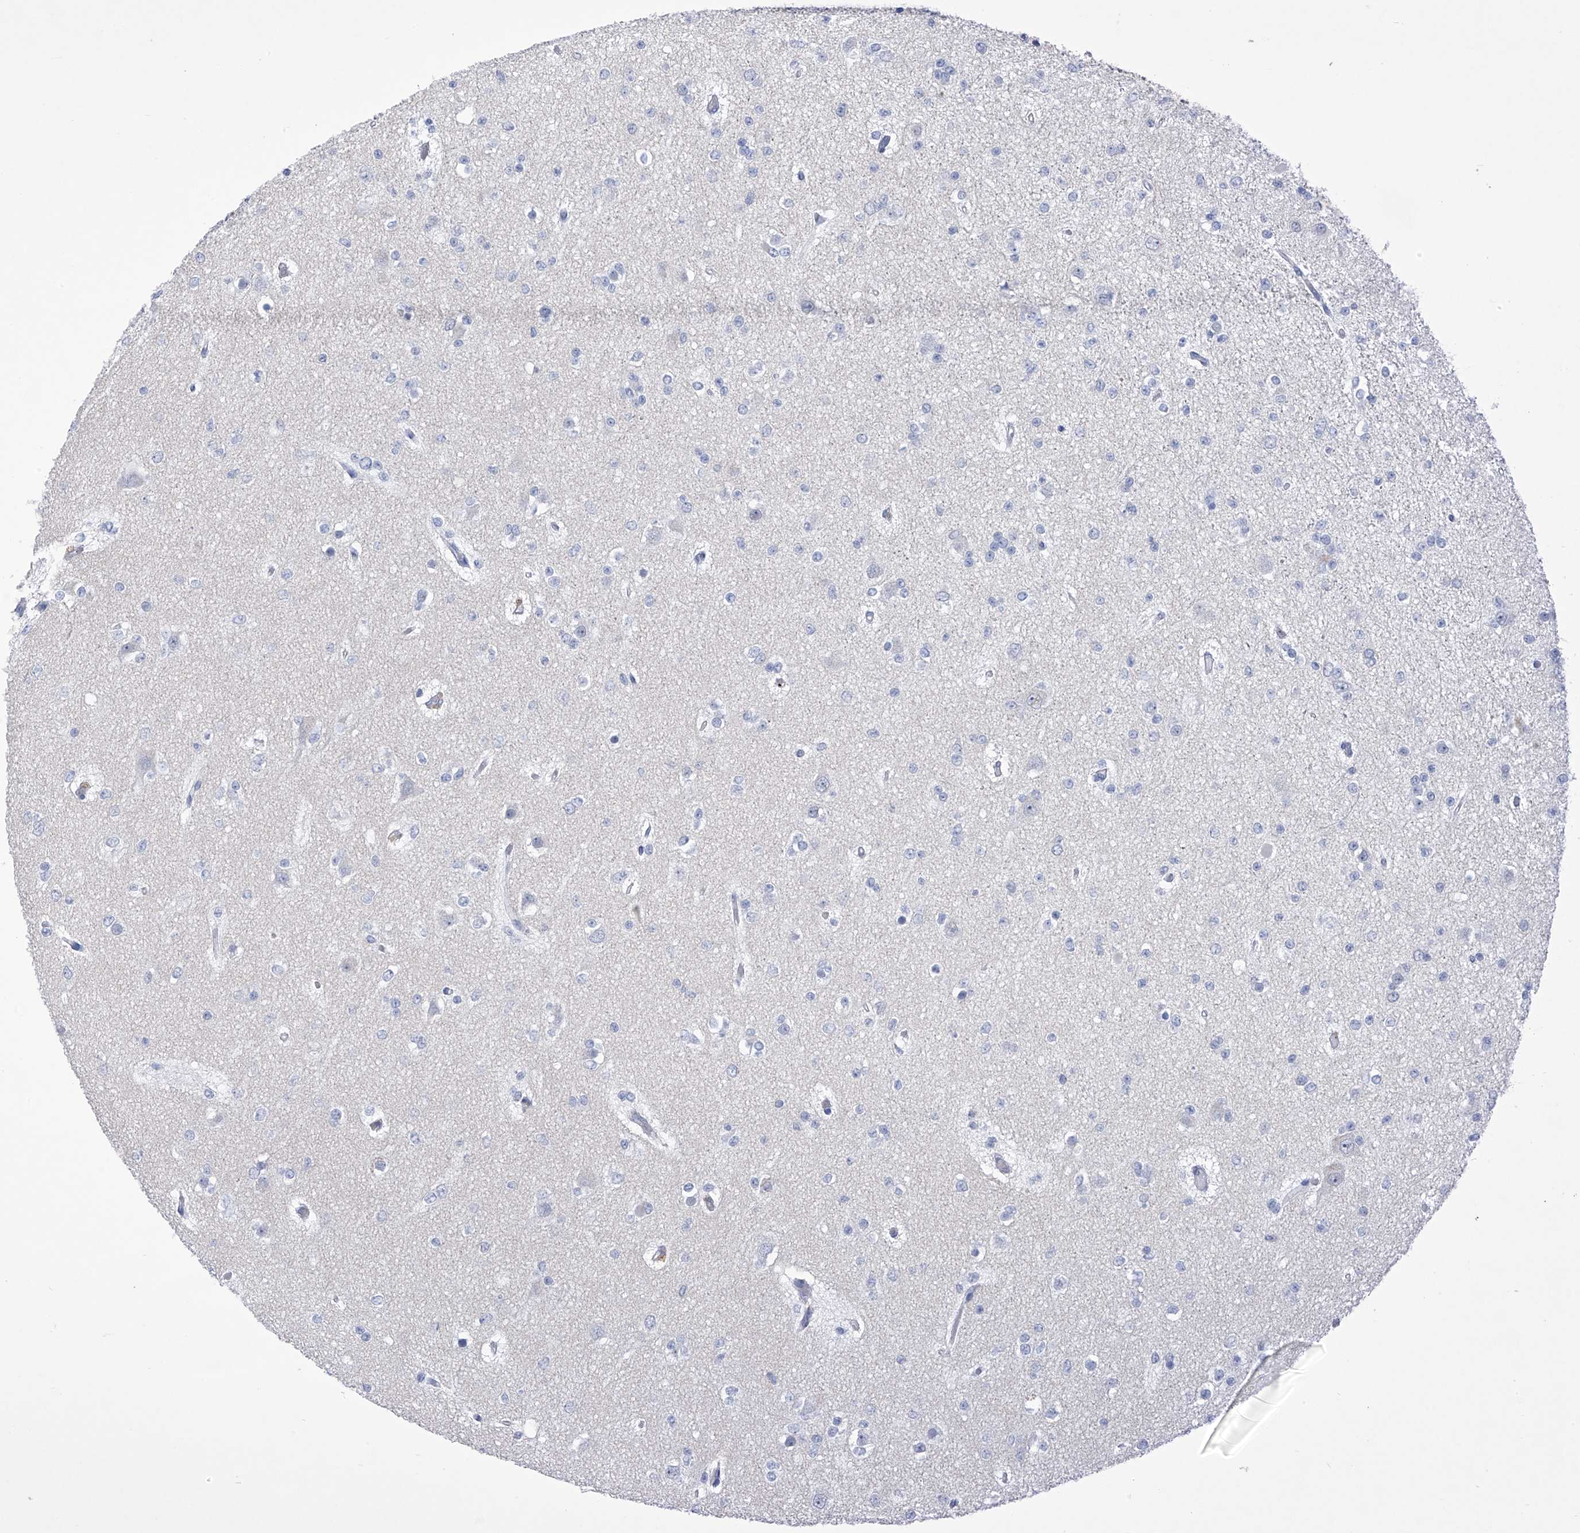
{"staining": {"intensity": "negative", "quantity": "none", "location": "none"}, "tissue": "glioma", "cell_type": "Tumor cells", "image_type": "cancer", "snomed": [{"axis": "morphology", "description": "Glioma, malignant, Low grade"}, {"axis": "topography", "description": "Brain"}], "caption": "Immunohistochemistry (IHC) micrograph of malignant glioma (low-grade) stained for a protein (brown), which demonstrates no positivity in tumor cells.", "gene": "SLCO4A1", "patient": {"sex": "female", "age": 22}}